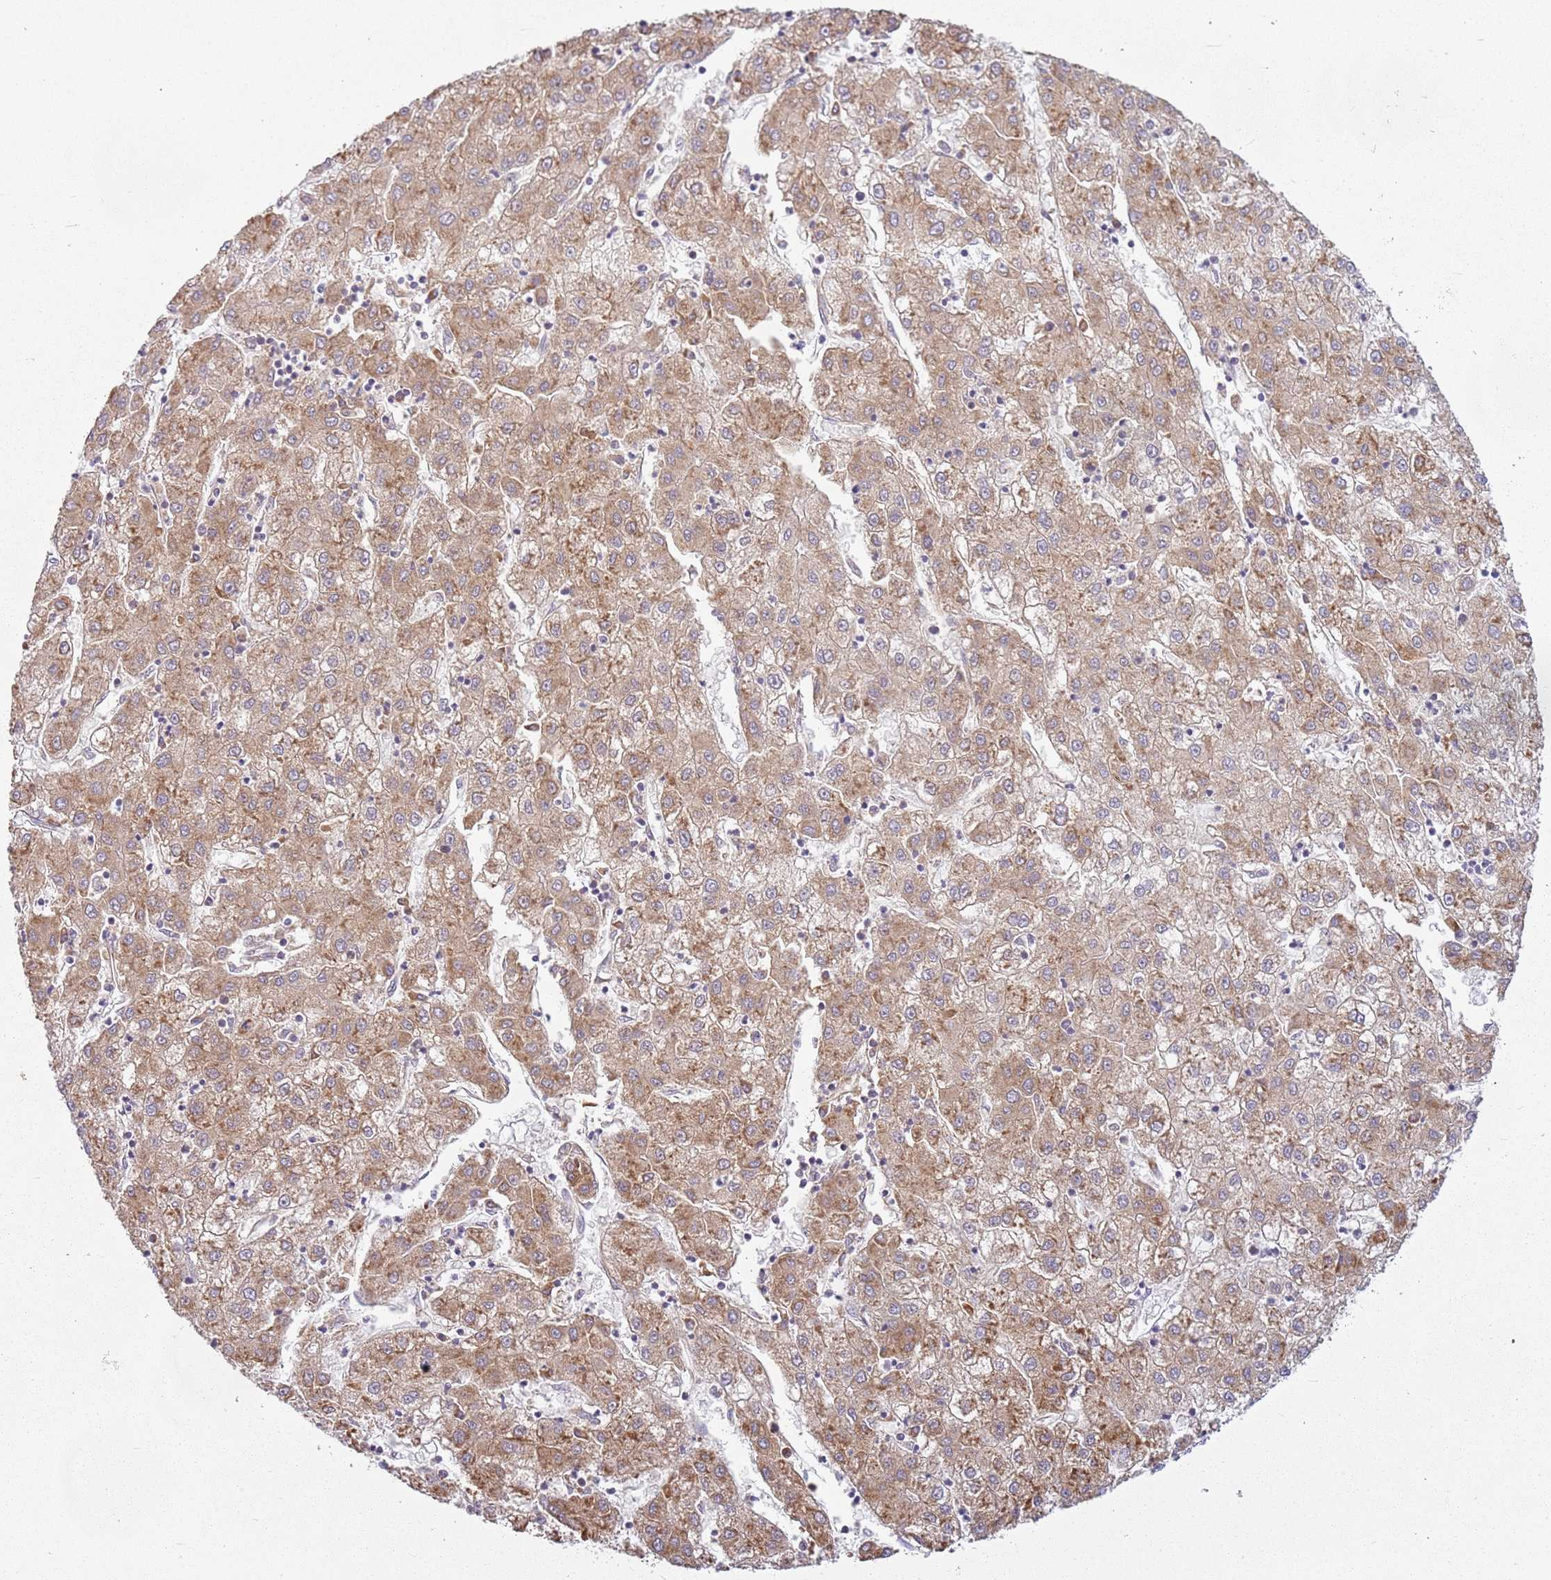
{"staining": {"intensity": "moderate", "quantity": ">75%", "location": "cytoplasmic/membranous"}, "tissue": "liver cancer", "cell_type": "Tumor cells", "image_type": "cancer", "snomed": [{"axis": "morphology", "description": "Carcinoma, Hepatocellular, NOS"}, {"axis": "topography", "description": "Liver"}], "caption": "DAB (3,3'-diaminobenzidine) immunohistochemical staining of liver cancer (hepatocellular carcinoma) displays moderate cytoplasmic/membranous protein expression in approximately >75% of tumor cells.", "gene": "RPS28", "patient": {"sex": "male", "age": 72}}